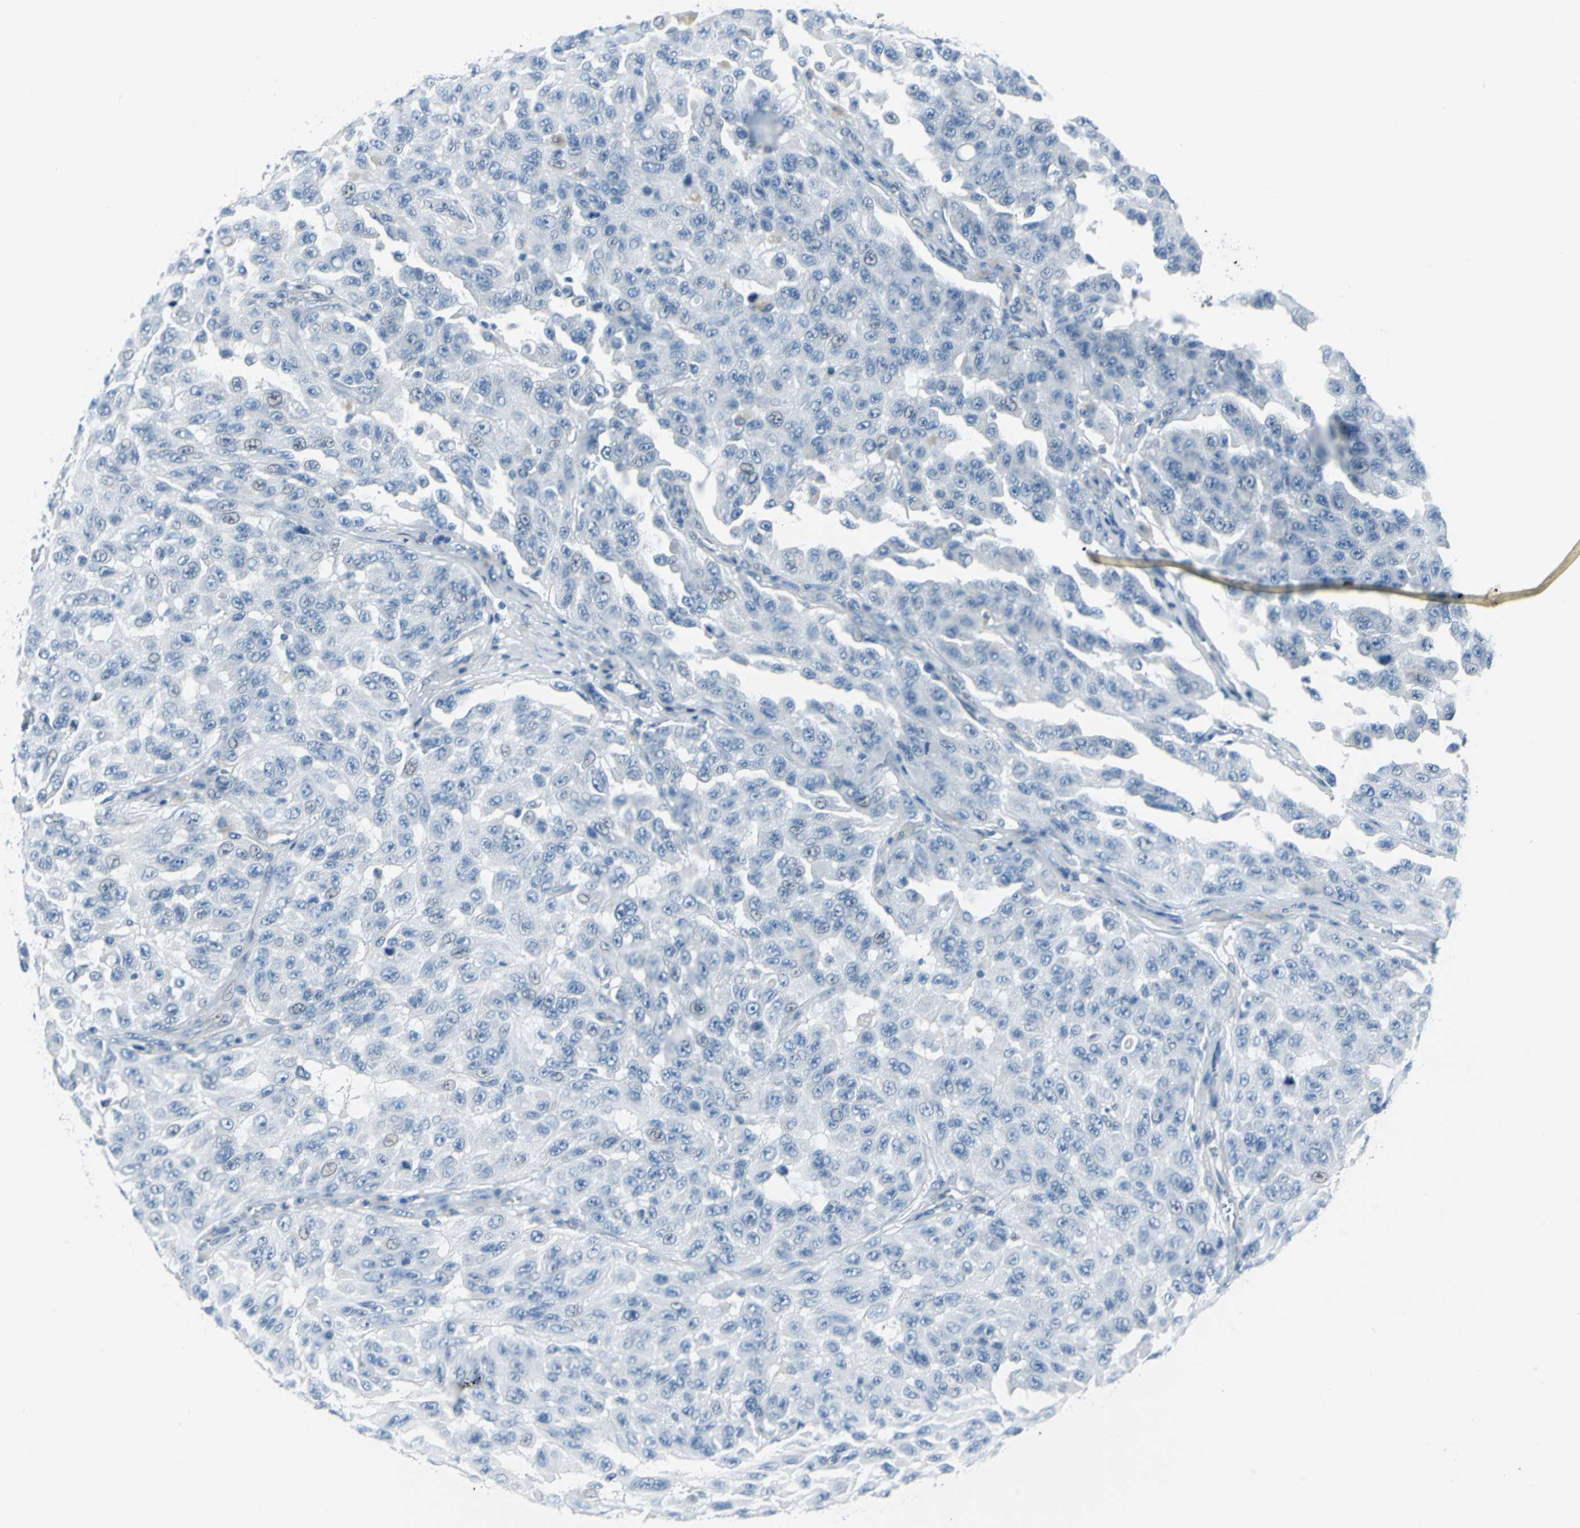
{"staining": {"intensity": "negative", "quantity": "none", "location": "none"}, "tissue": "melanoma", "cell_type": "Tumor cells", "image_type": "cancer", "snomed": [{"axis": "morphology", "description": "Malignant melanoma, NOS"}, {"axis": "topography", "description": "Skin"}], "caption": "DAB (3,3'-diaminobenzidine) immunohistochemical staining of human melanoma demonstrates no significant expression in tumor cells.", "gene": "CYB5A", "patient": {"sex": "male", "age": 30}}